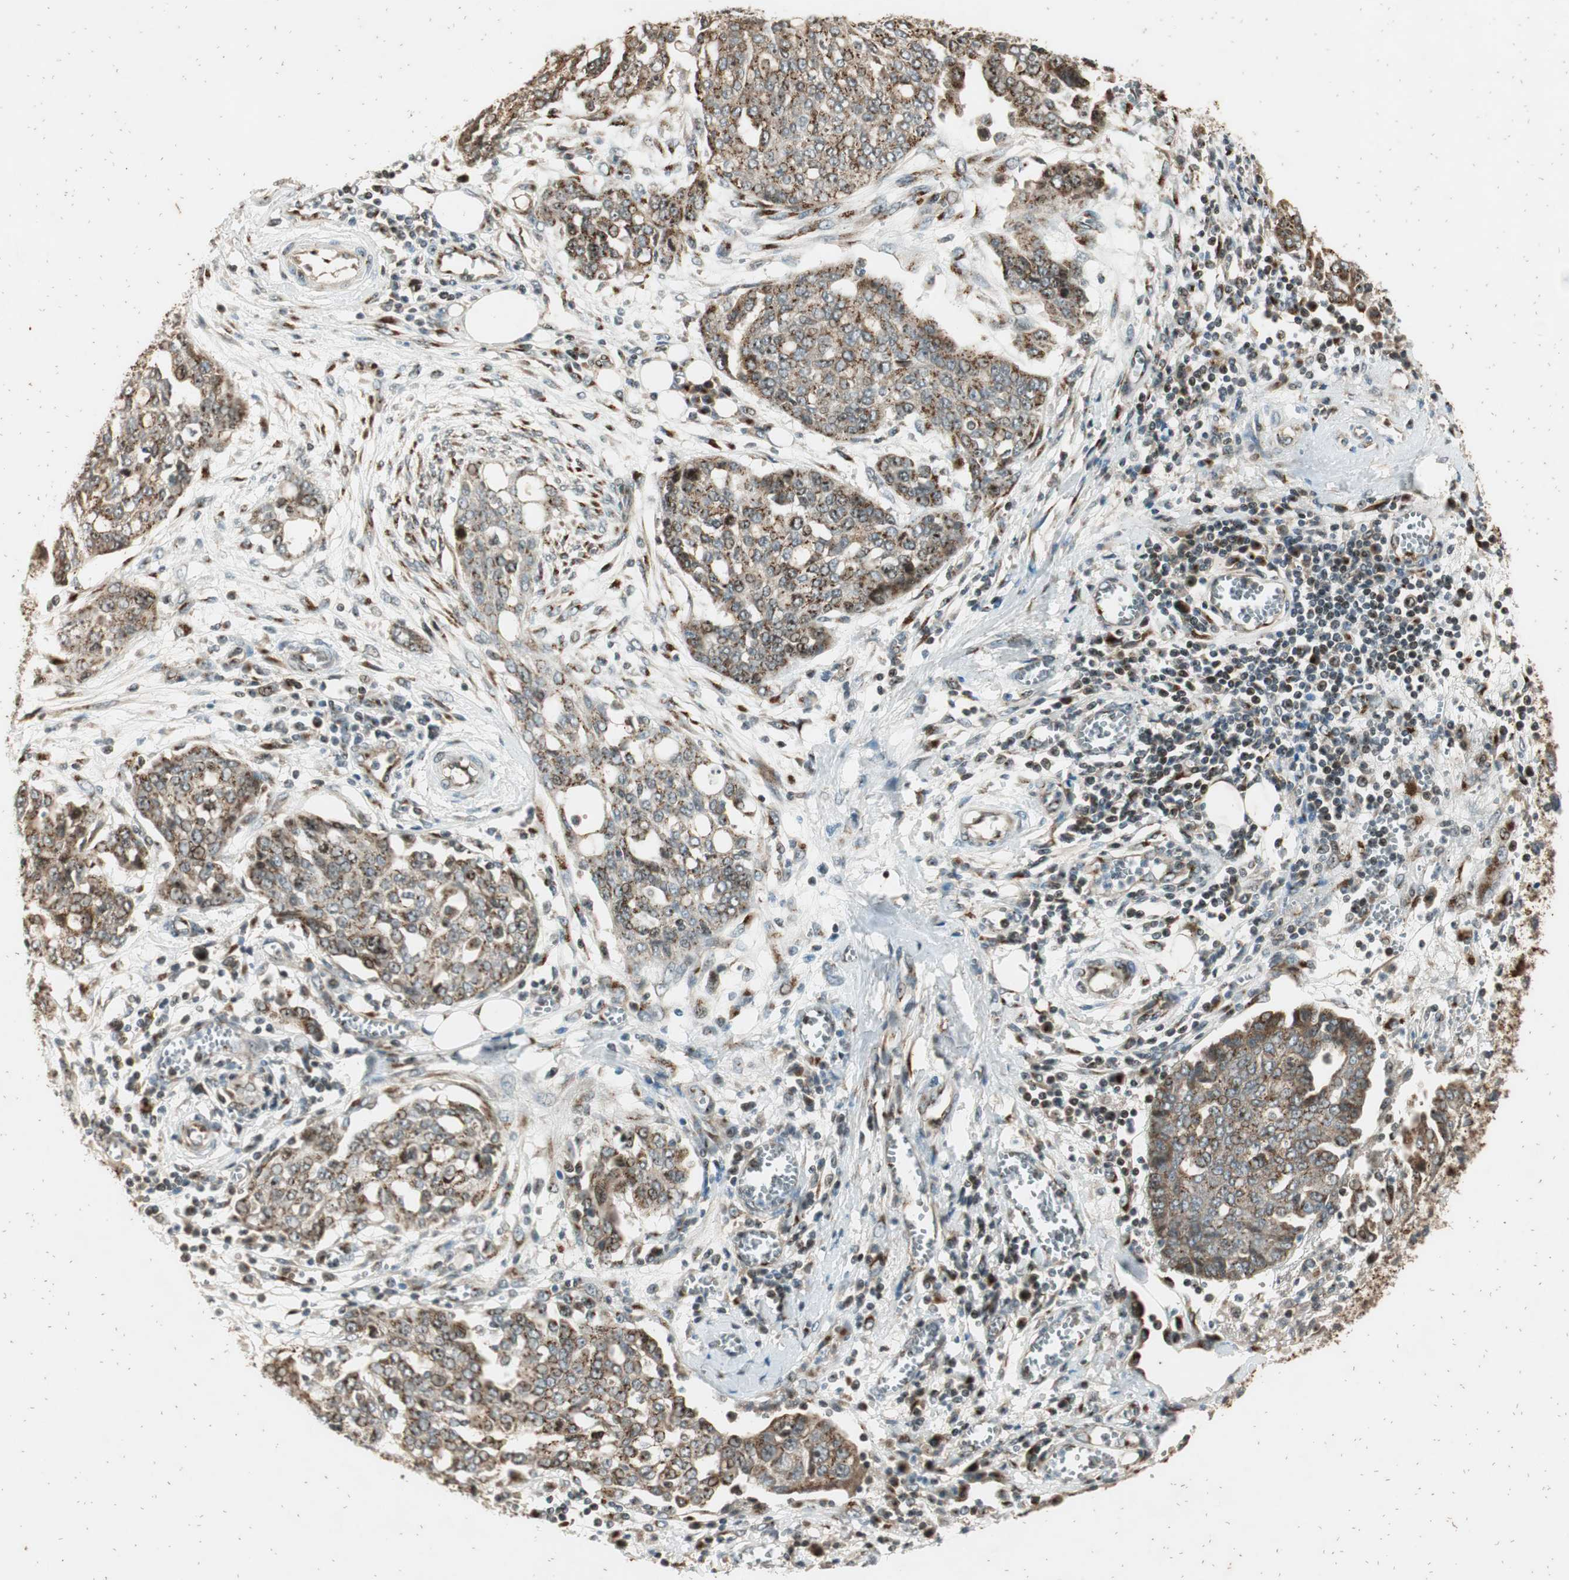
{"staining": {"intensity": "weak", "quantity": ">75%", "location": "cytoplasmic/membranous"}, "tissue": "ovarian cancer", "cell_type": "Tumor cells", "image_type": "cancer", "snomed": [{"axis": "morphology", "description": "Cystadenocarcinoma, serous, NOS"}, {"axis": "topography", "description": "Soft tissue"}, {"axis": "topography", "description": "Ovary"}], "caption": "Immunohistochemical staining of human ovarian cancer displays low levels of weak cytoplasmic/membranous expression in approximately >75% of tumor cells. Using DAB (3,3'-diaminobenzidine) (brown) and hematoxylin (blue) stains, captured at high magnification using brightfield microscopy.", "gene": "NEO1", "patient": {"sex": "female", "age": 57}}